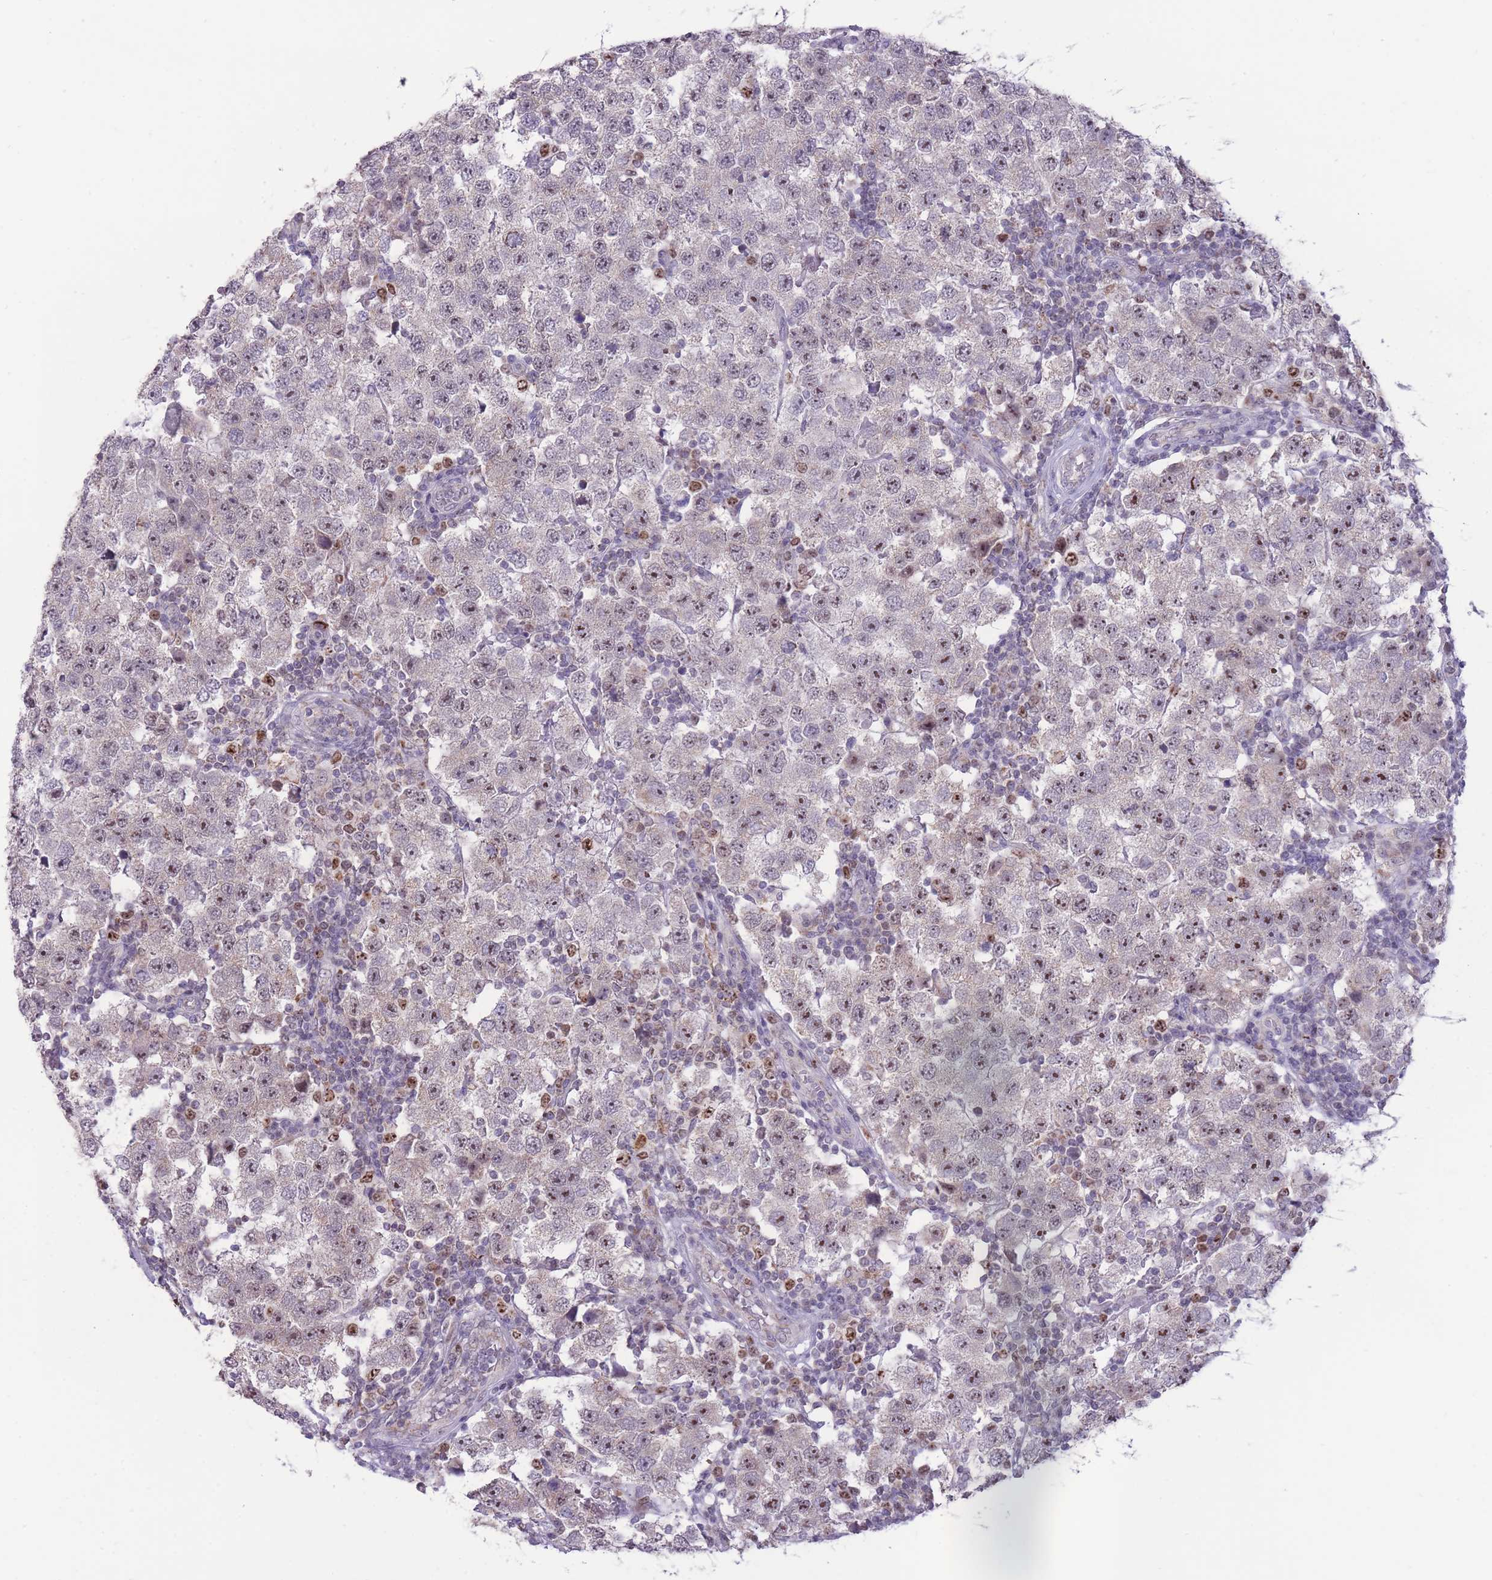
{"staining": {"intensity": "moderate", "quantity": "25%-75%", "location": "nuclear"}, "tissue": "testis cancer", "cell_type": "Tumor cells", "image_type": "cancer", "snomed": [{"axis": "morphology", "description": "Seminoma, NOS"}, {"axis": "topography", "description": "Testis"}], "caption": "The photomicrograph shows immunohistochemical staining of seminoma (testis). There is moderate nuclear positivity is appreciated in about 25%-75% of tumor cells. (Stains: DAB (3,3'-diaminobenzidine) in brown, nuclei in blue, Microscopy: brightfield microscopy at high magnification).", "gene": "MCIDAS", "patient": {"sex": "male", "age": 34}}